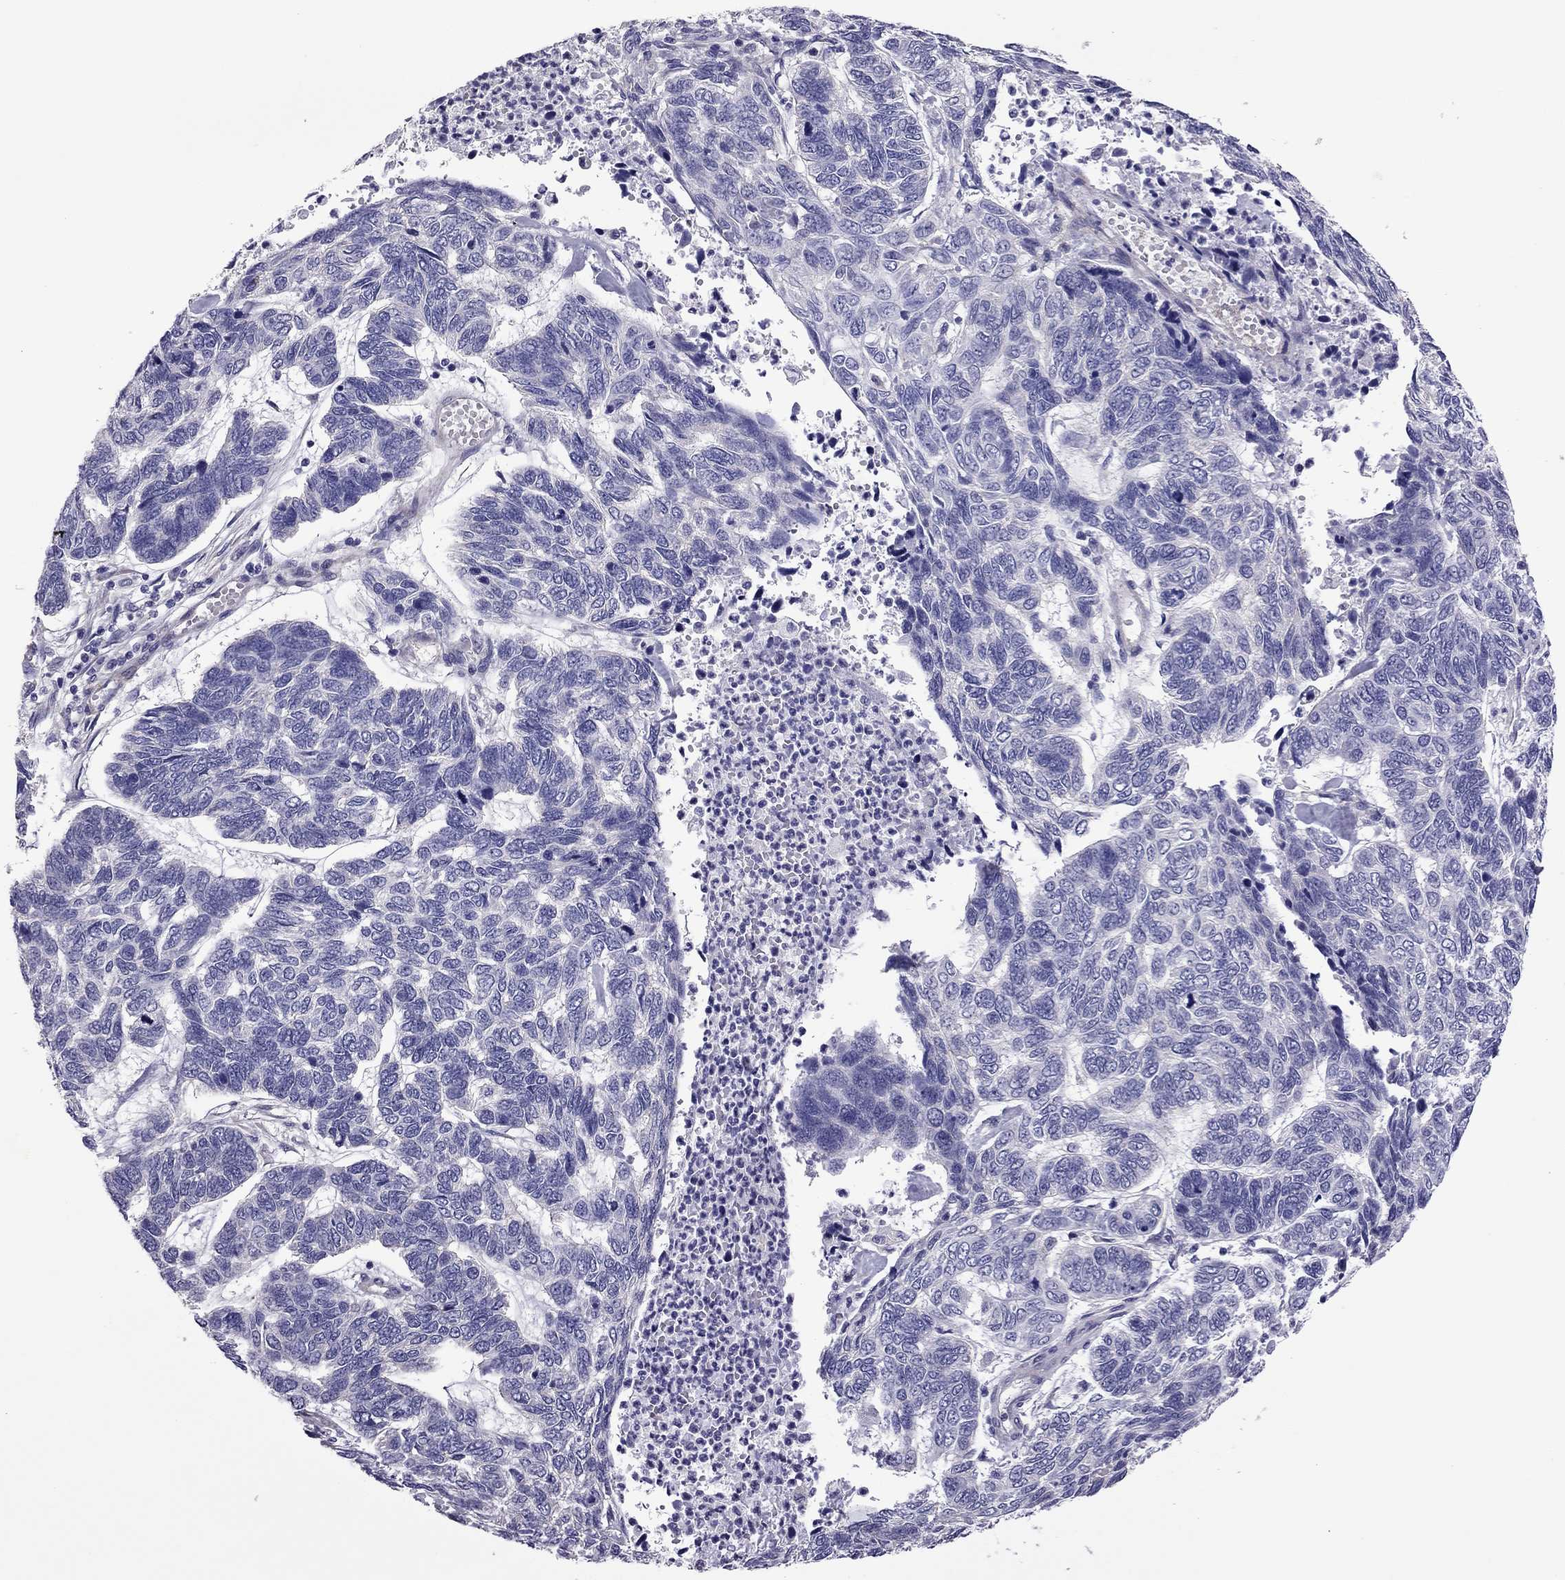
{"staining": {"intensity": "negative", "quantity": "none", "location": "none"}, "tissue": "skin cancer", "cell_type": "Tumor cells", "image_type": "cancer", "snomed": [{"axis": "morphology", "description": "Basal cell carcinoma"}, {"axis": "topography", "description": "Skin"}], "caption": "Immunohistochemistry (IHC) photomicrograph of skin basal cell carcinoma stained for a protein (brown), which demonstrates no positivity in tumor cells.", "gene": "SLC16A8", "patient": {"sex": "female", "age": 65}}